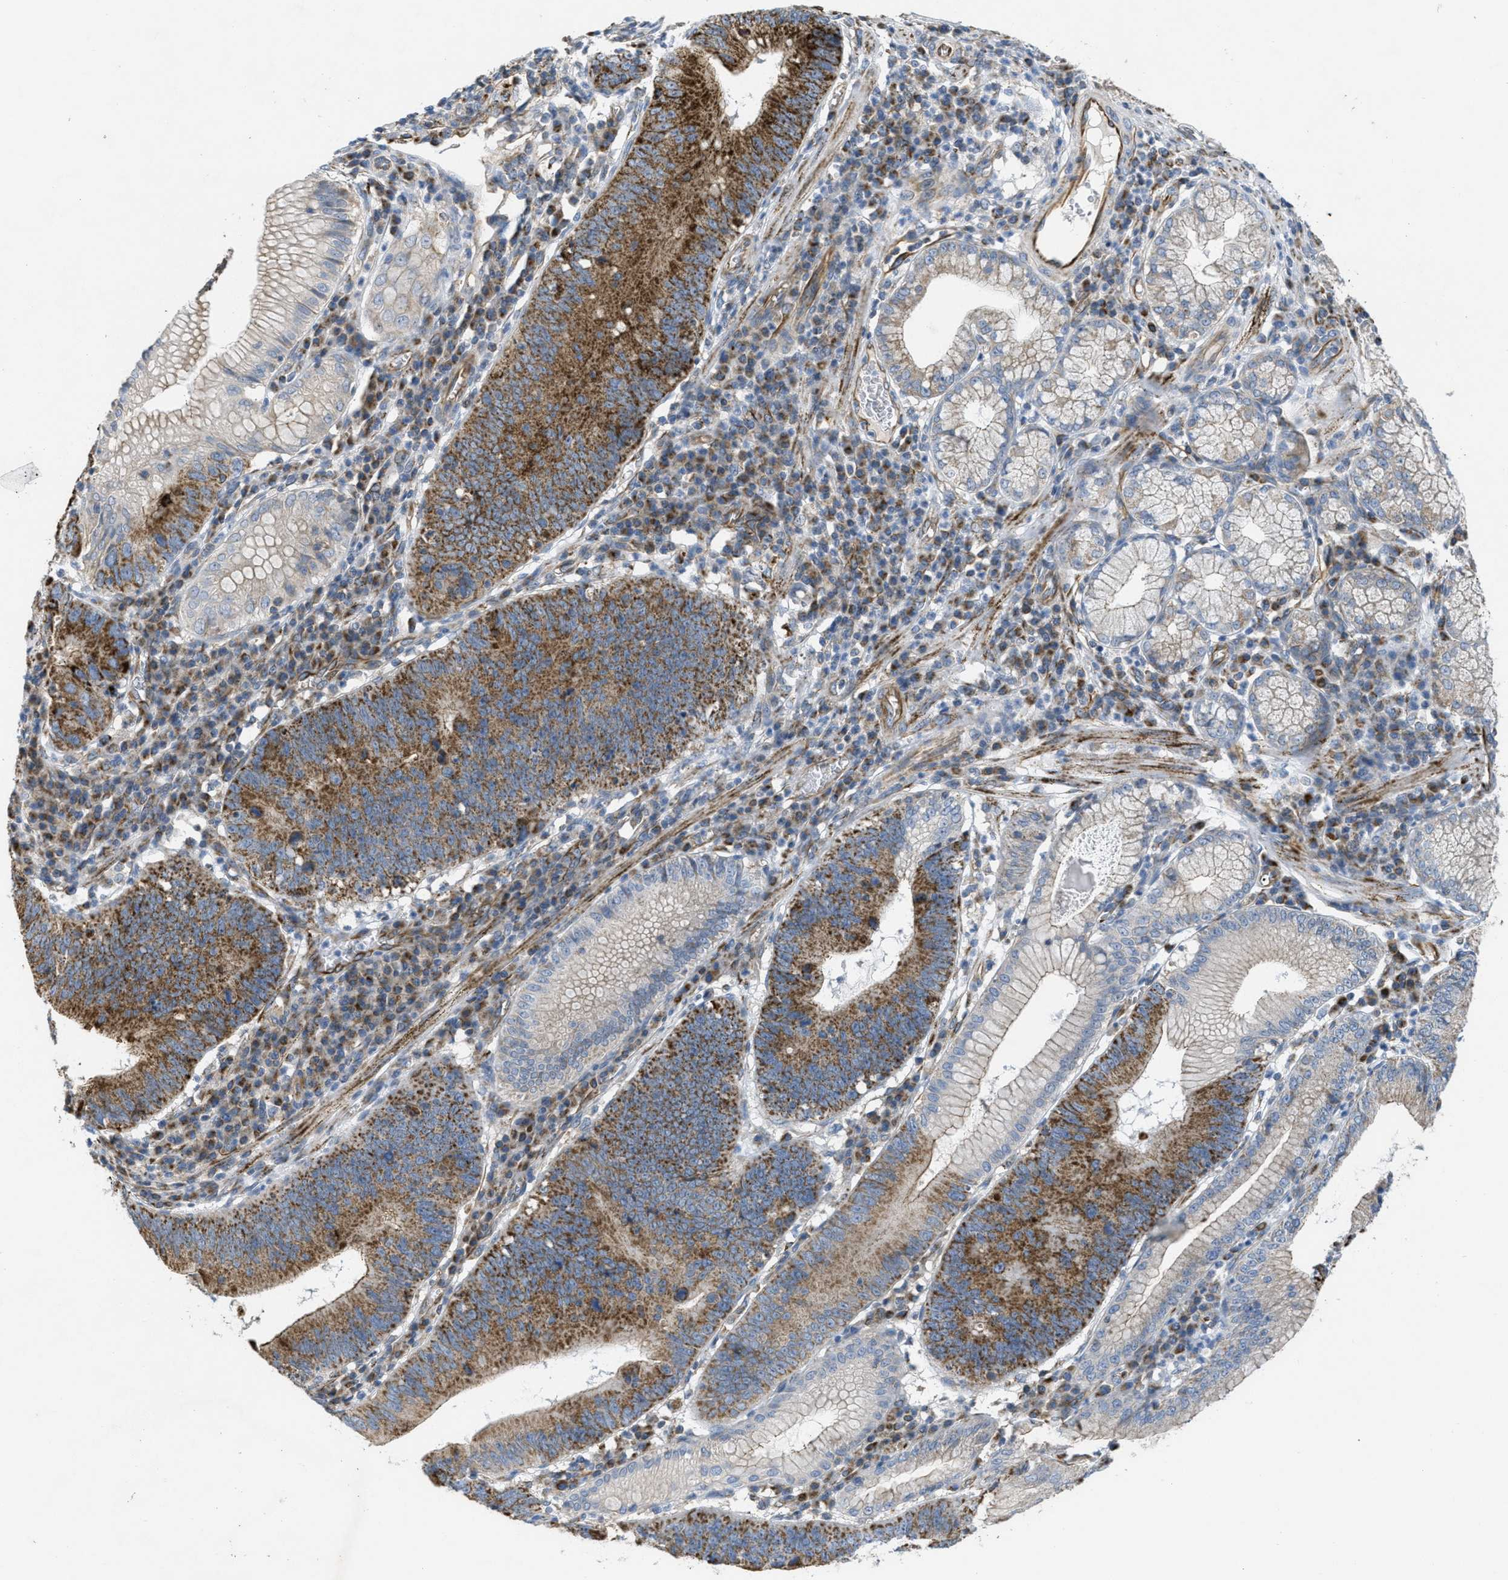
{"staining": {"intensity": "strong", "quantity": "25%-75%", "location": "cytoplasmic/membranous"}, "tissue": "stomach cancer", "cell_type": "Tumor cells", "image_type": "cancer", "snomed": [{"axis": "morphology", "description": "Adenocarcinoma, NOS"}, {"axis": "topography", "description": "Stomach"}], "caption": "About 25%-75% of tumor cells in stomach adenocarcinoma exhibit strong cytoplasmic/membranous protein expression as visualized by brown immunohistochemical staining.", "gene": "BTN3A1", "patient": {"sex": "male", "age": 59}}